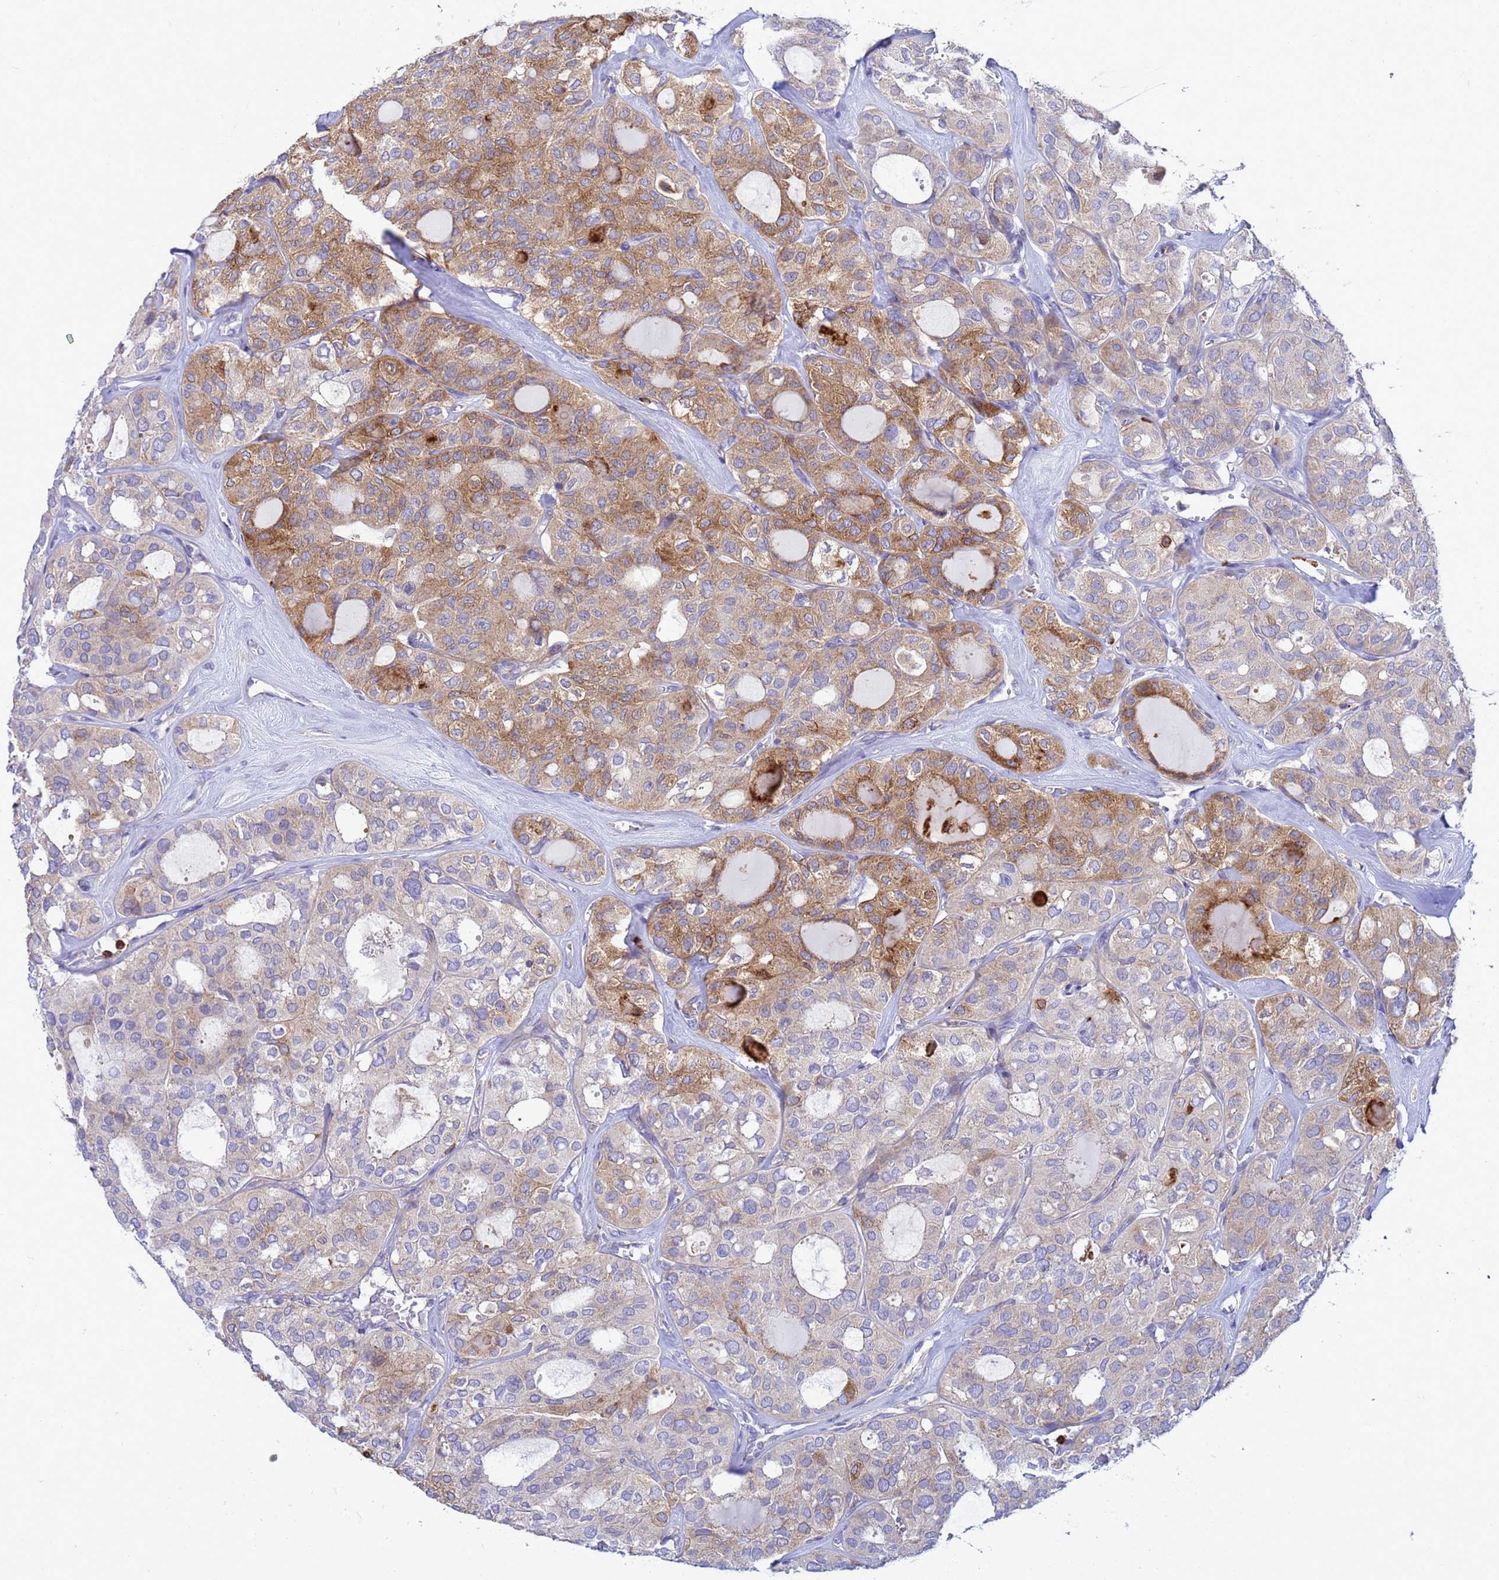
{"staining": {"intensity": "moderate", "quantity": "<25%", "location": "cytoplasmic/membranous"}, "tissue": "thyroid cancer", "cell_type": "Tumor cells", "image_type": "cancer", "snomed": [{"axis": "morphology", "description": "Follicular adenoma carcinoma, NOS"}, {"axis": "topography", "description": "Thyroid gland"}], "caption": "This is a micrograph of immunohistochemistry staining of follicular adenoma carcinoma (thyroid), which shows moderate expression in the cytoplasmic/membranous of tumor cells.", "gene": "EZR", "patient": {"sex": "male", "age": 75}}